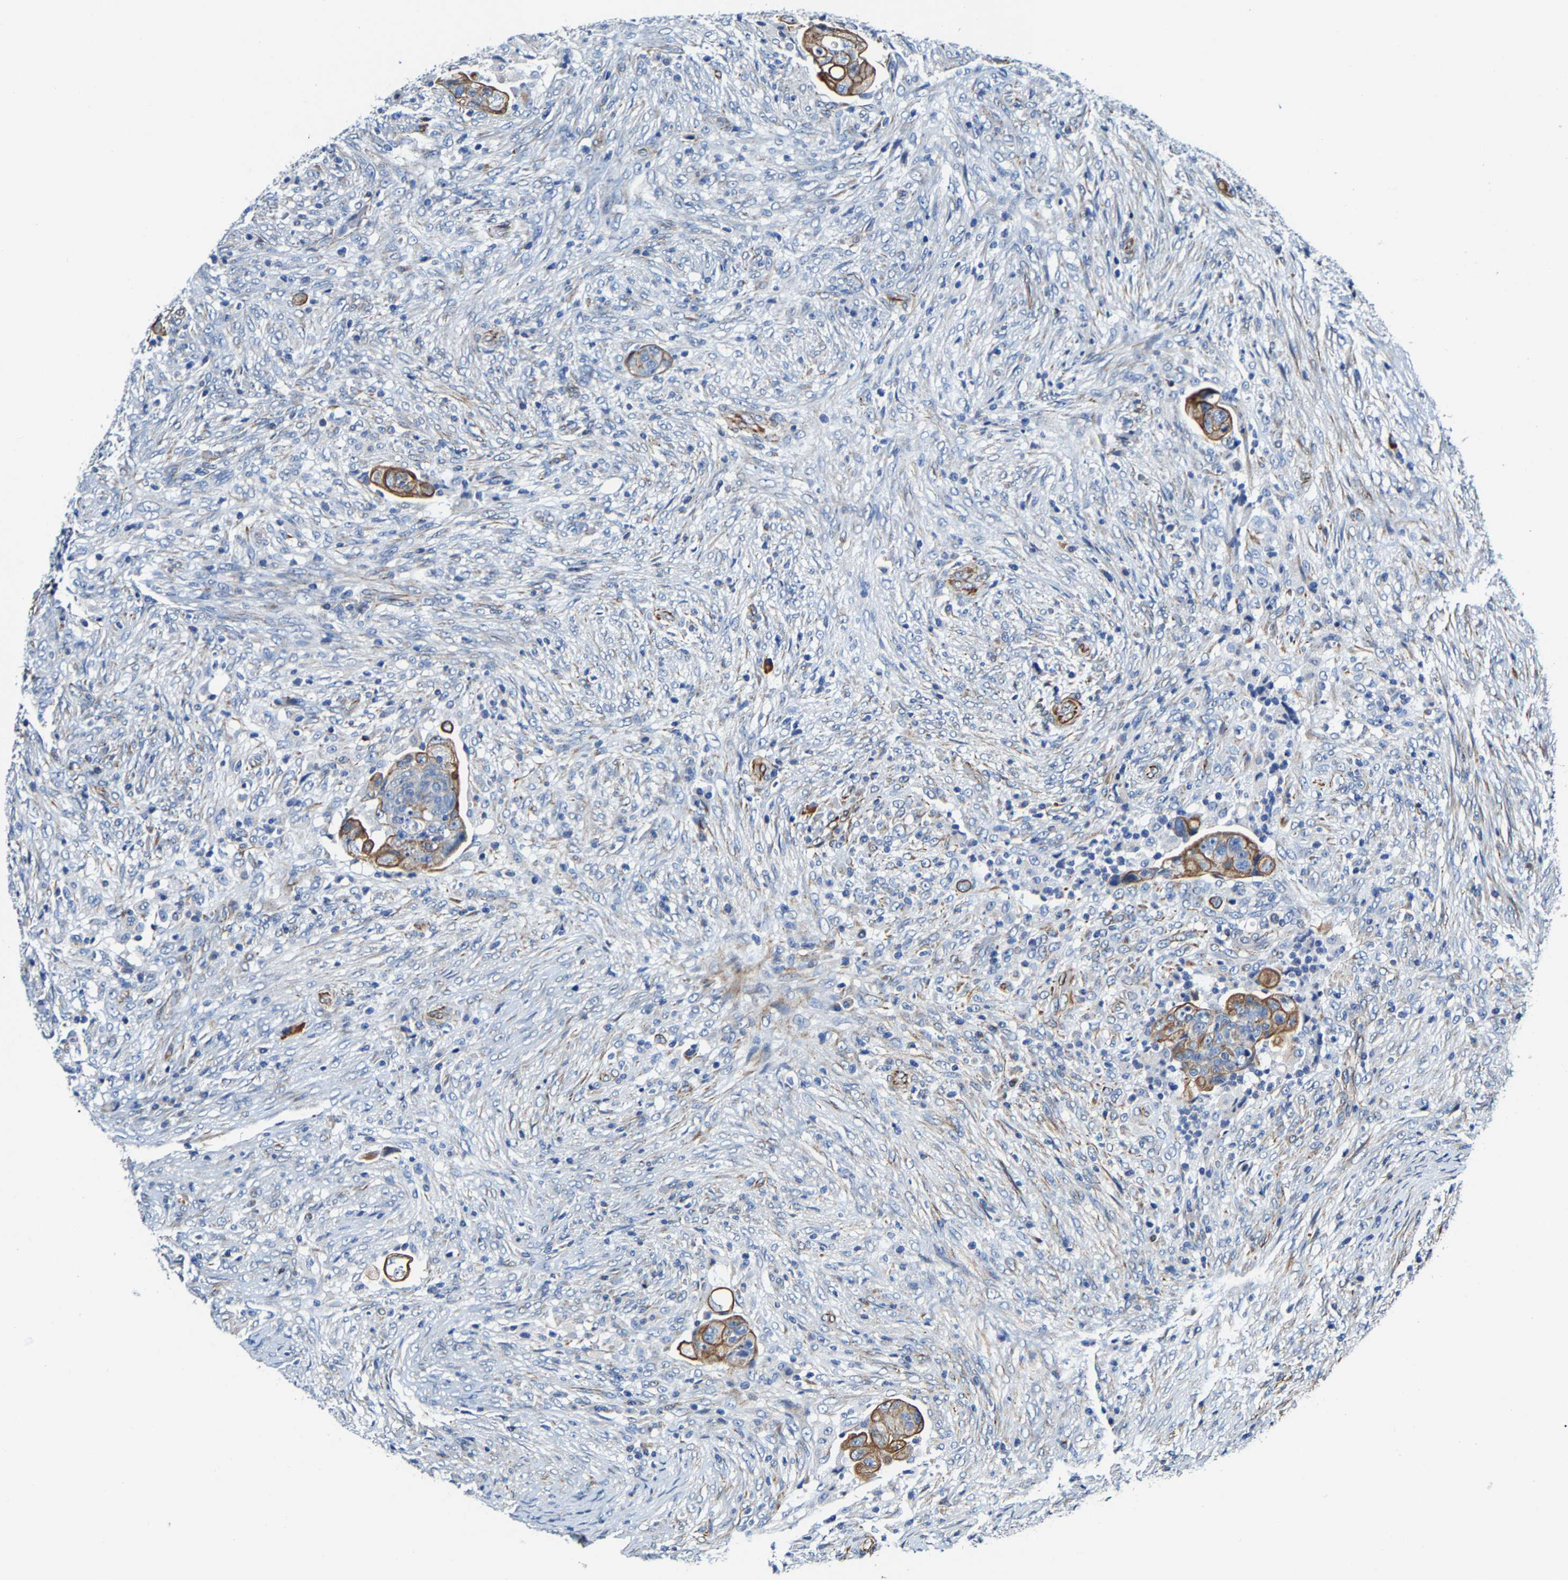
{"staining": {"intensity": "moderate", "quantity": "25%-75%", "location": "cytoplasmic/membranous"}, "tissue": "colorectal cancer", "cell_type": "Tumor cells", "image_type": "cancer", "snomed": [{"axis": "morphology", "description": "Adenocarcinoma, NOS"}, {"axis": "topography", "description": "Rectum"}], "caption": "Adenocarcinoma (colorectal) tissue reveals moderate cytoplasmic/membranous expression in about 25%-75% of tumor cells, visualized by immunohistochemistry. (IHC, brightfield microscopy, high magnification).", "gene": "MMEL1", "patient": {"sex": "female", "age": 71}}